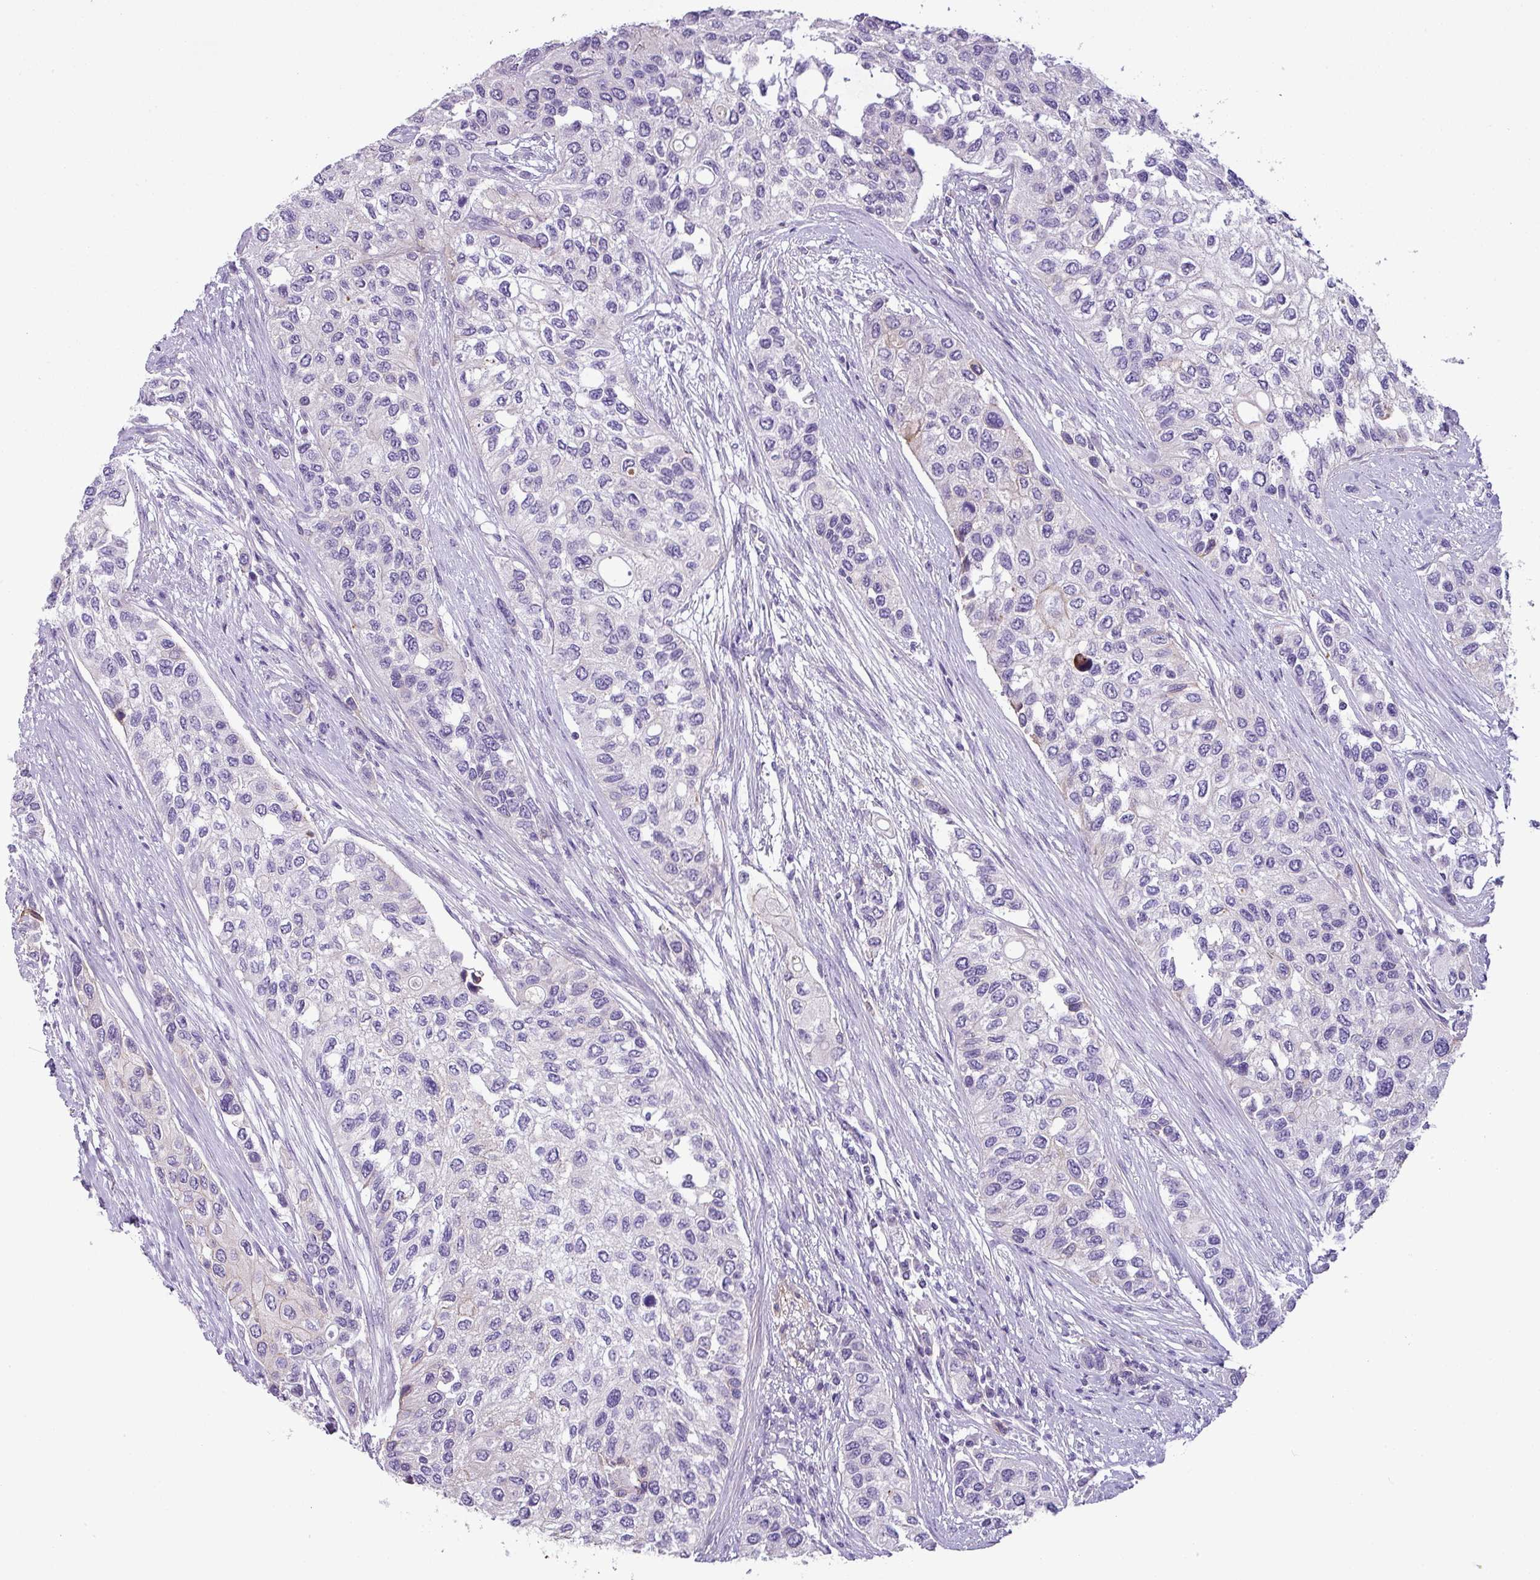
{"staining": {"intensity": "negative", "quantity": "none", "location": "none"}, "tissue": "urothelial cancer", "cell_type": "Tumor cells", "image_type": "cancer", "snomed": [{"axis": "morphology", "description": "Normal tissue, NOS"}, {"axis": "morphology", "description": "Urothelial carcinoma, High grade"}, {"axis": "topography", "description": "Vascular tissue"}, {"axis": "topography", "description": "Urinary bladder"}], "caption": "Immunohistochemical staining of human urothelial carcinoma (high-grade) demonstrates no significant positivity in tumor cells.", "gene": "TMEM178B", "patient": {"sex": "female", "age": 56}}